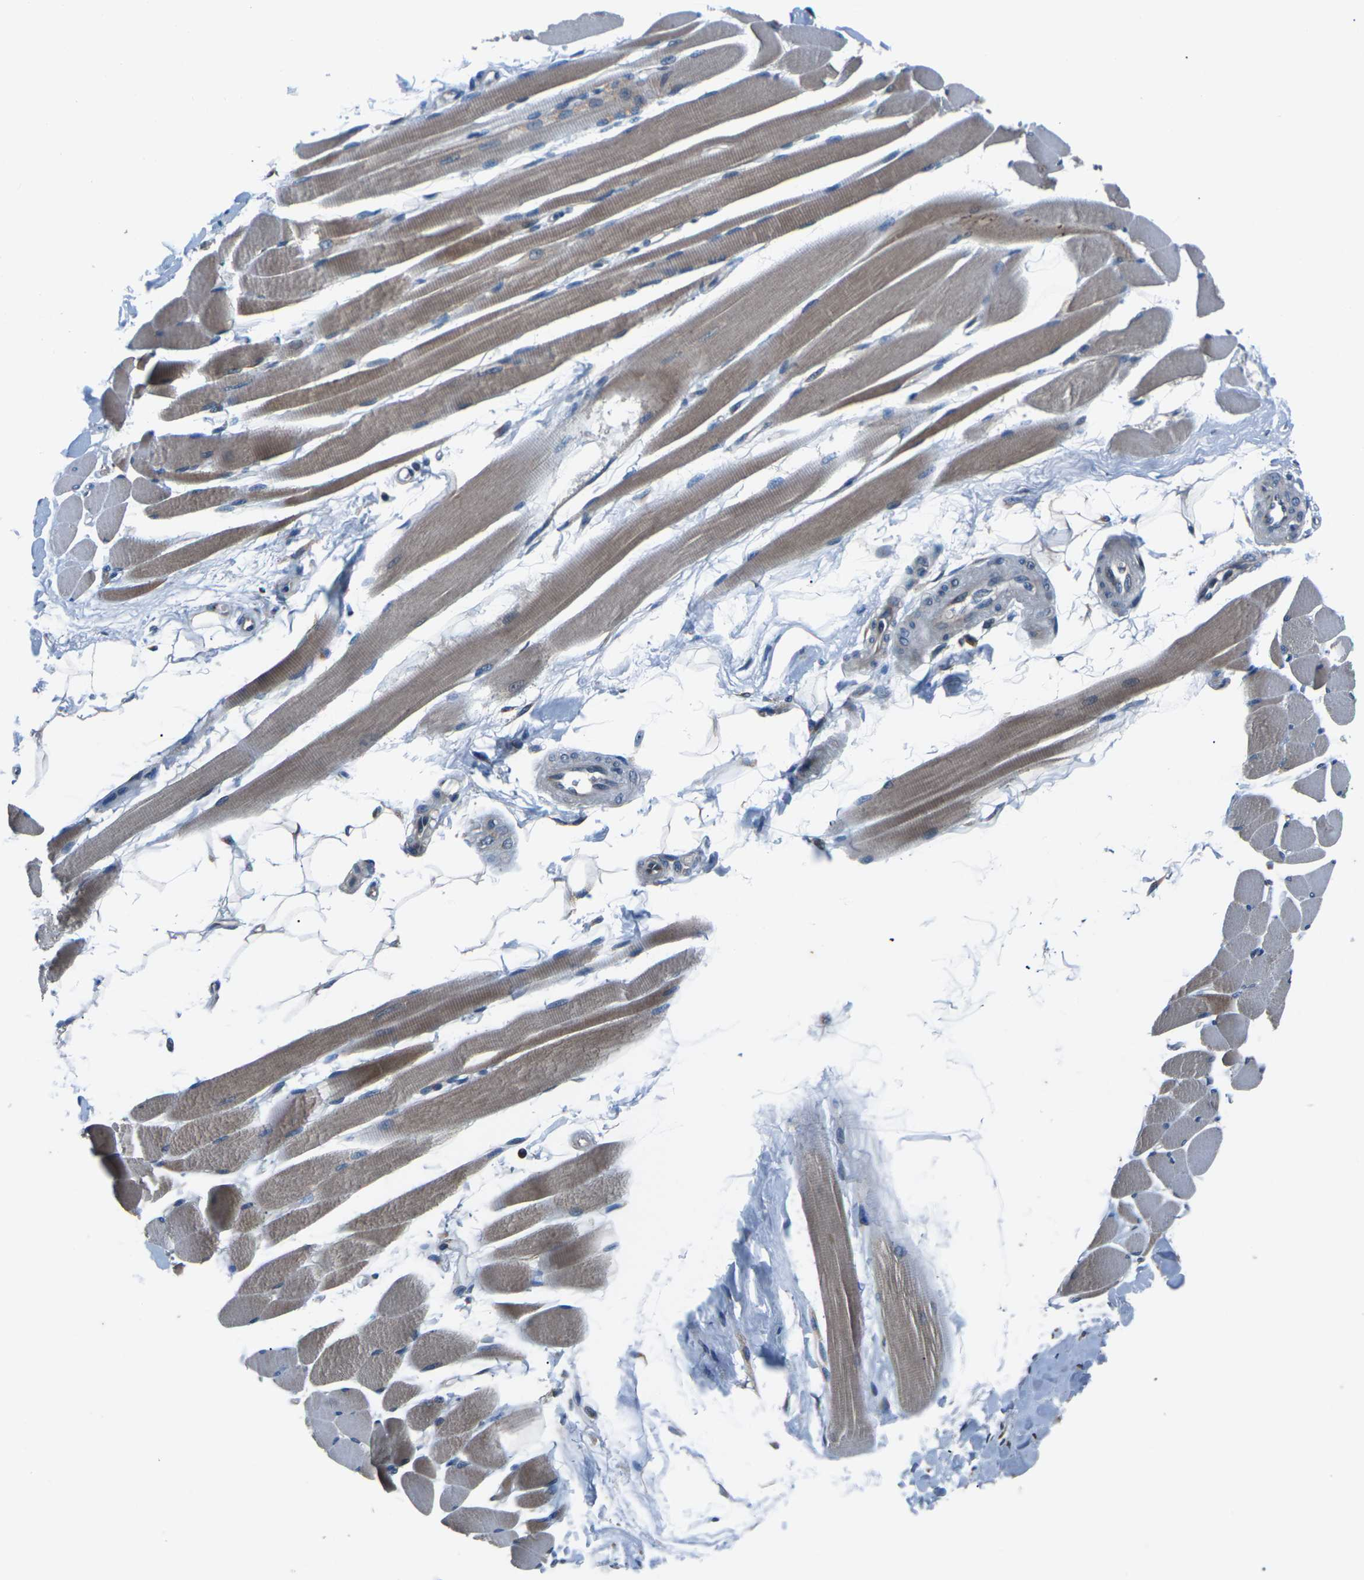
{"staining": {"intensity": "moderate", "quantity": ">75%", "location": "cytoplasmic/membranous"}, "tissue": "skeletal muscle", "cell_type": "Myocytes", "image_type": "normal", "snomed": [{"axis": "morphology", "description": "Normal tissue, NOS"}, {"axis": "topography", "description": "Skeletal muscle"}, {"axis": "topography", "description": "Peripheral nerve tissue"}], "caption": "High-power microscopy captured an IHC histopathology image of benign skeletal muscle, revealing moderate cytoplasmic/membranous expression in approximately >75% of myocytes. The staining was performed using DAB (3,3'-diaminobenzidine) to visualize the protein expression in brown, while the nuclei were stained in blue with hematoxylin (Magnification: 20x).", "gene": "GABRP", "patient": {"sex": "female", "age": 84}}